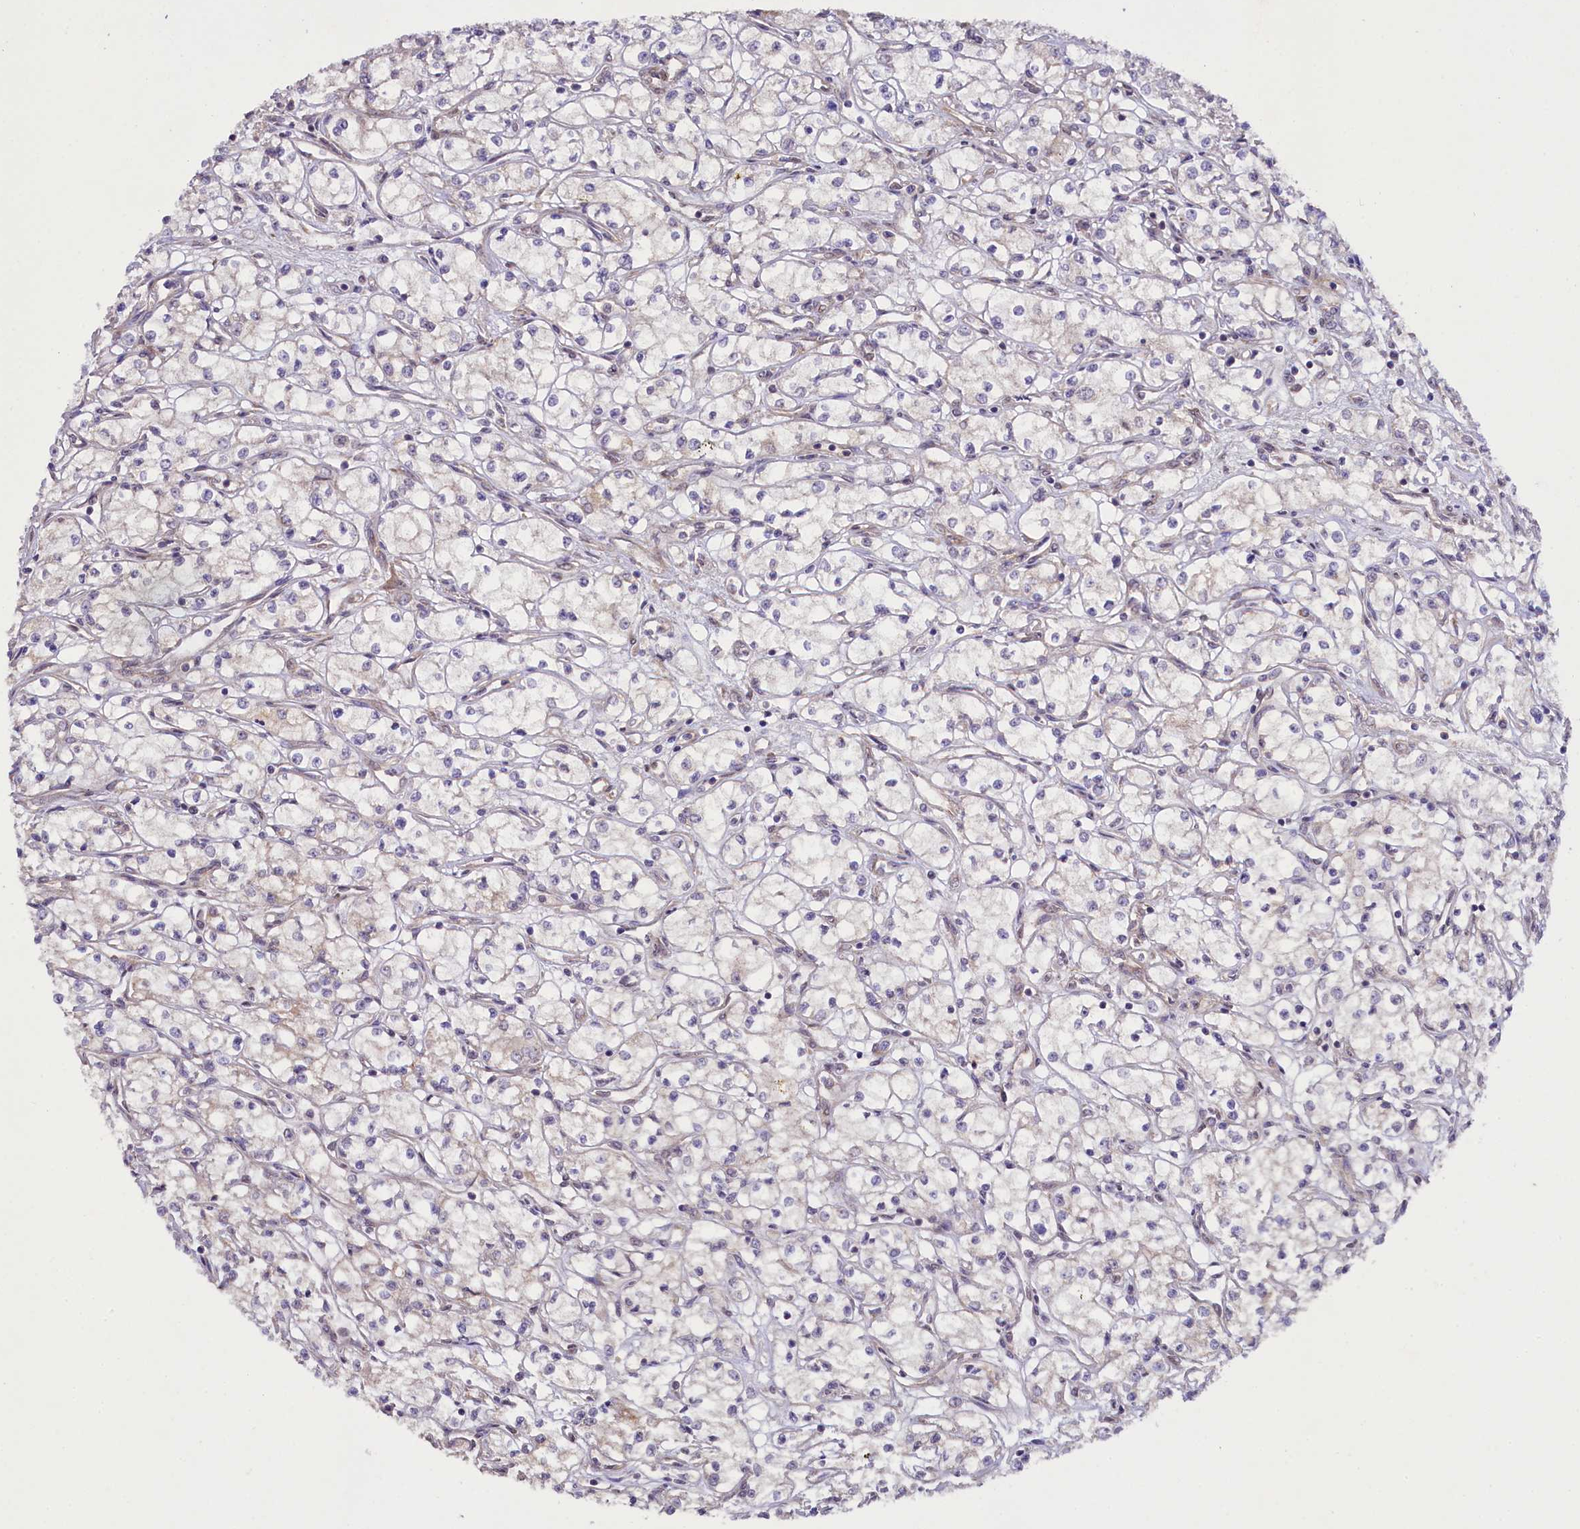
{"staining": {"intensity": "negative", "quantity": "none", "location": "none"}, "tissue": "renal cancer", "cell_type": "Tumor cells", "image_type": "cancer", "snomed": [{"axis": "morphology", "description": "Adenocarcinoma, NOS"}, {"axis": "topography", "description": "Kidney"}], "caption": "High power microscopy photomicrograph of an immunohistochemistry photomicrograph of renal cancer, revealing no significant expression in tumor cells.", "gene": "PHLDB1", "patient": {"sex": "male", "age": 59}}